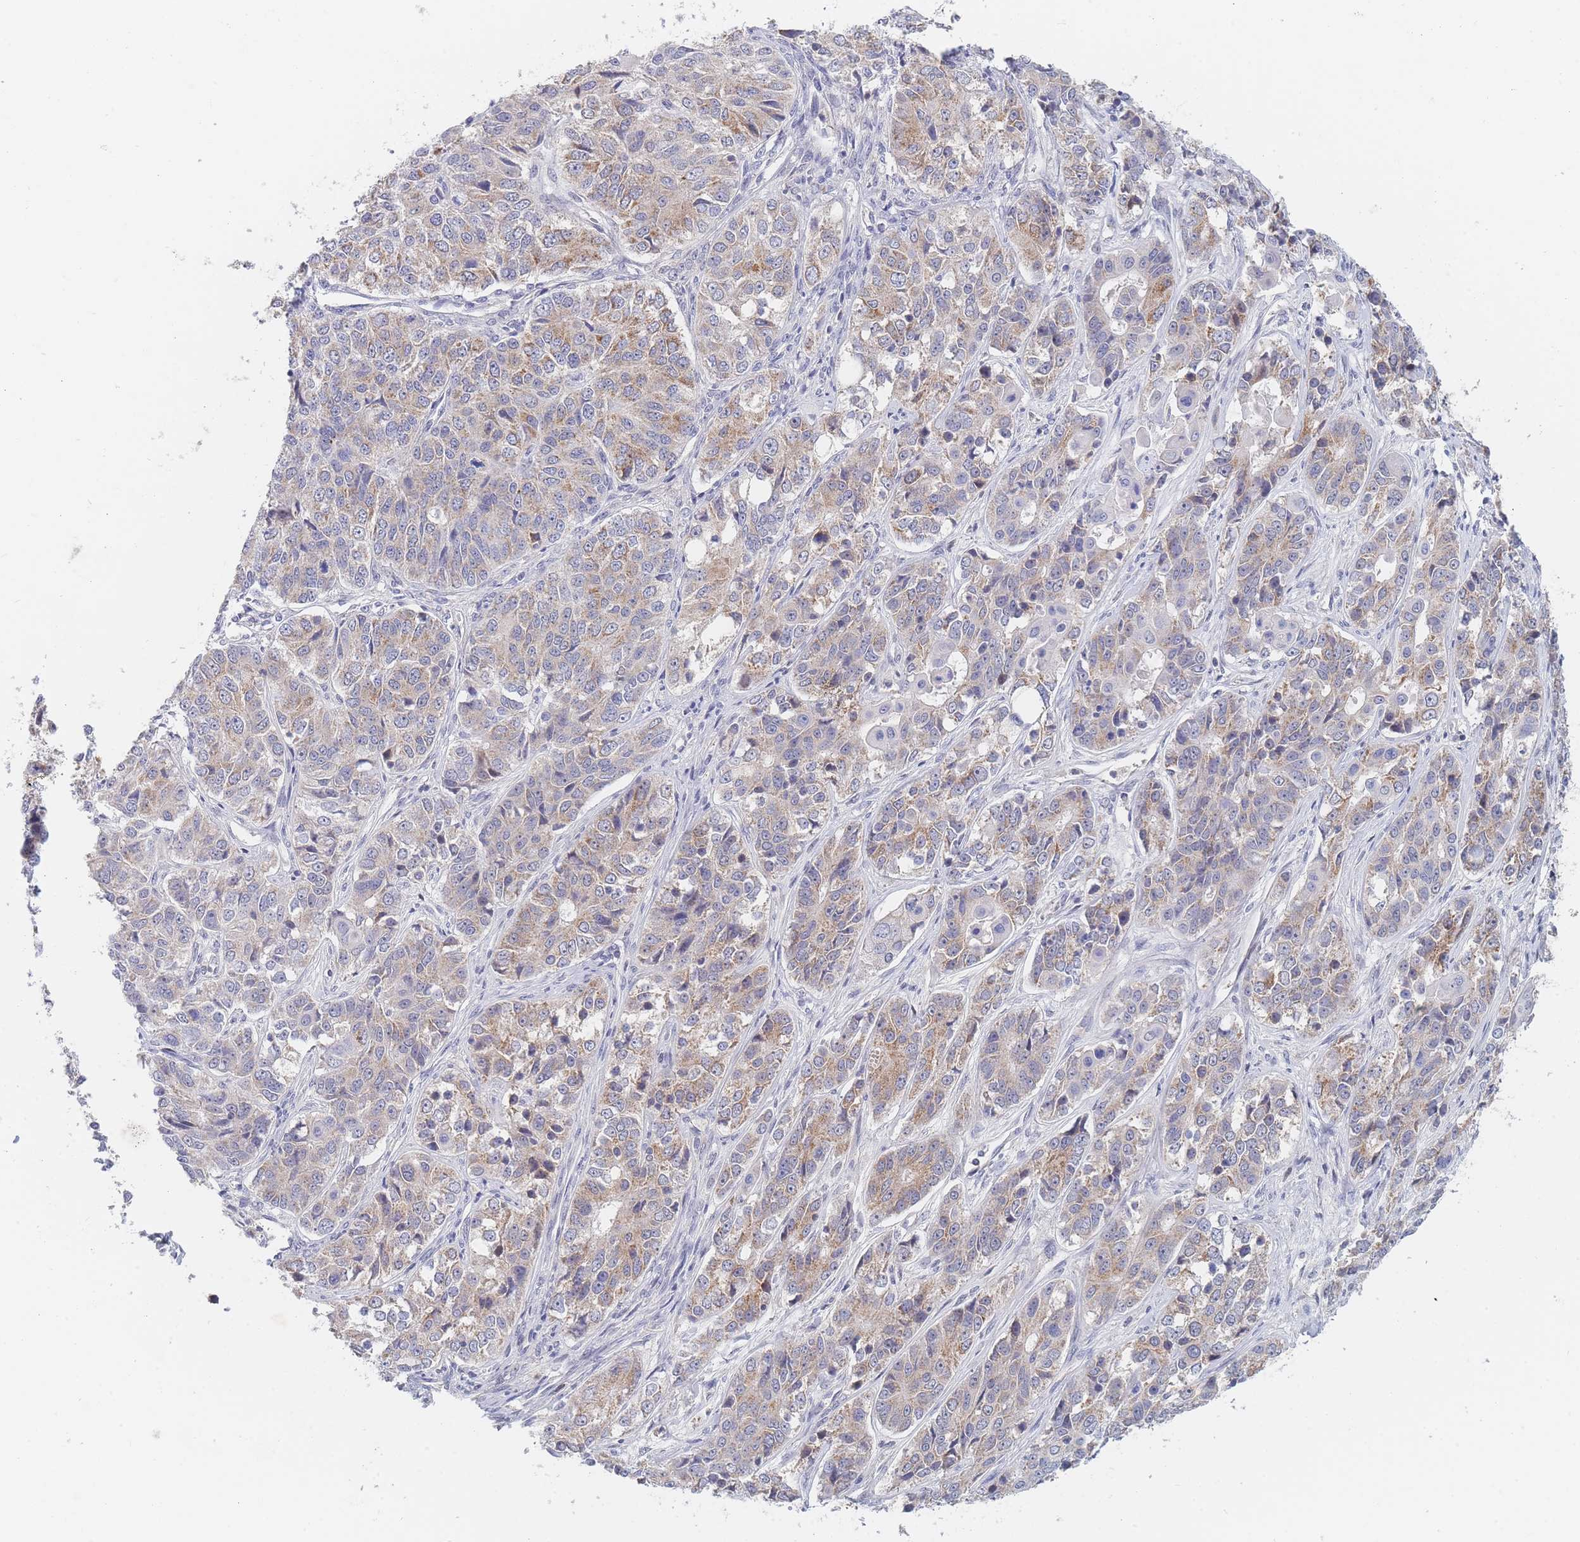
{"staining": {"intensity": "moderate", "quantity": "25%-75%", "location": "cytoplasmic/membranous"}, "tissue": "ovarian cancer", "cell_type": "Tumor cells", "image_type": "cancer", "snomed": [{"axis": "morphology", "description": "Carcinoma, endometroid"}, {"axis": "topography", "description": "Ovary"}], "caption": "Moderate cytoplasmic/membranous positivity for a protein is present in about 25%-75% of tumor cells of endometroid carcinoma (ovarian) using immunohistochemistry (IHC).", "gene": "PPP6C", "patient": {"sex": "female", "age": 51}}